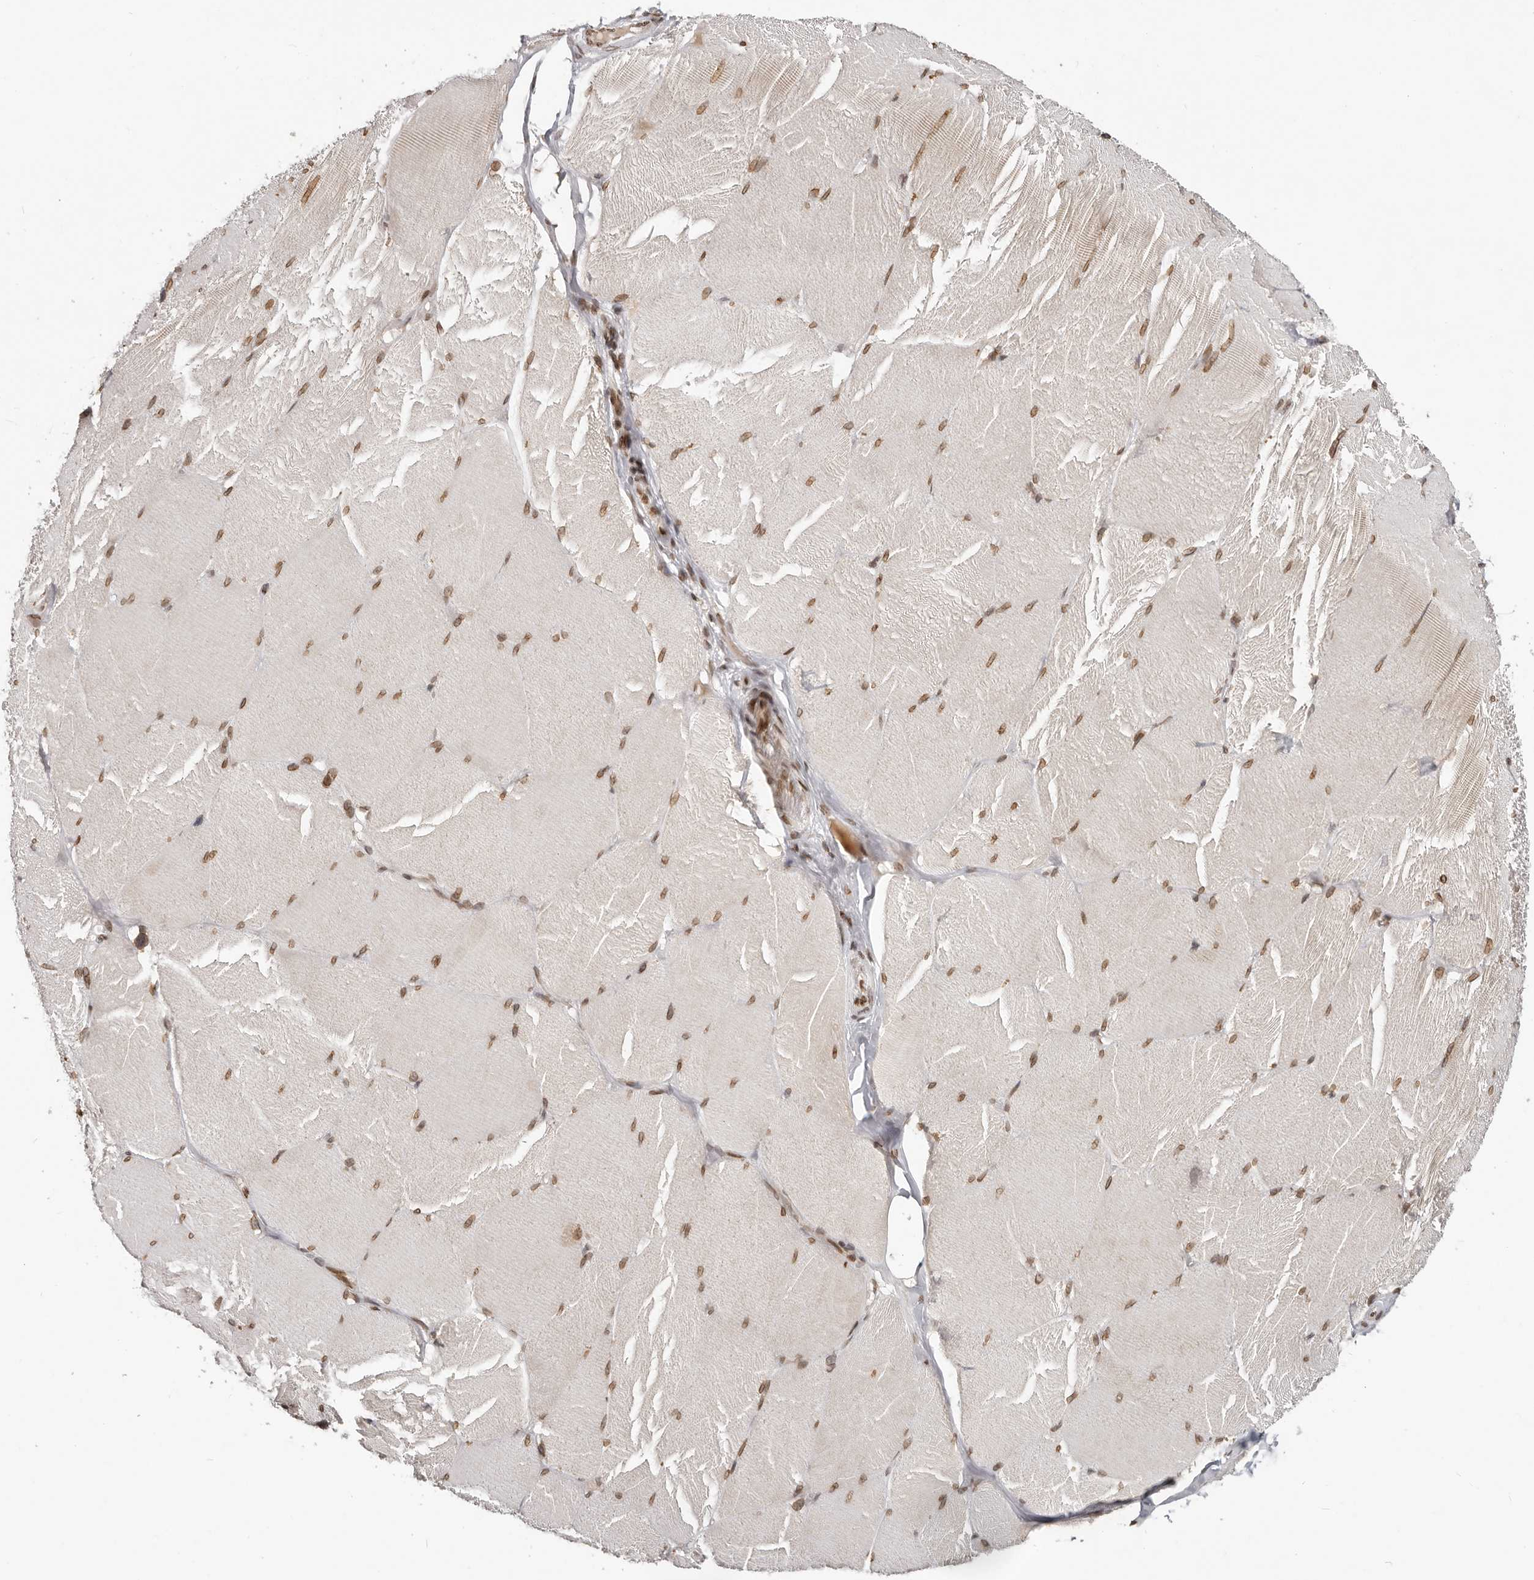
{"staining": {"intensity": "strong", "quantity": ">75%", "location": "nuclear"}, "tissue": "skeletal muscle", "cell_type": "Myocytes", "image_type": "normal", "snomed": [{"axis": "morphology", "description": "Normal tissue, NOS"}, {"axis": "topography", "description": "Skin"}, {"axis": "topography", "description": "Skeletal muscle"}], "caption": "A high amount of strong nuclear positivity is seen in approximately >75% of myocytes in unremarkable skeletal muscle. The staining was performed using DAB (3,3'-diaminobenzidine), with brown indicating positive protein expression. Nuclei are stained blue with hematoxylin.", "gene": "NUP153", "patient": {"sex": "male", "age": 83}}